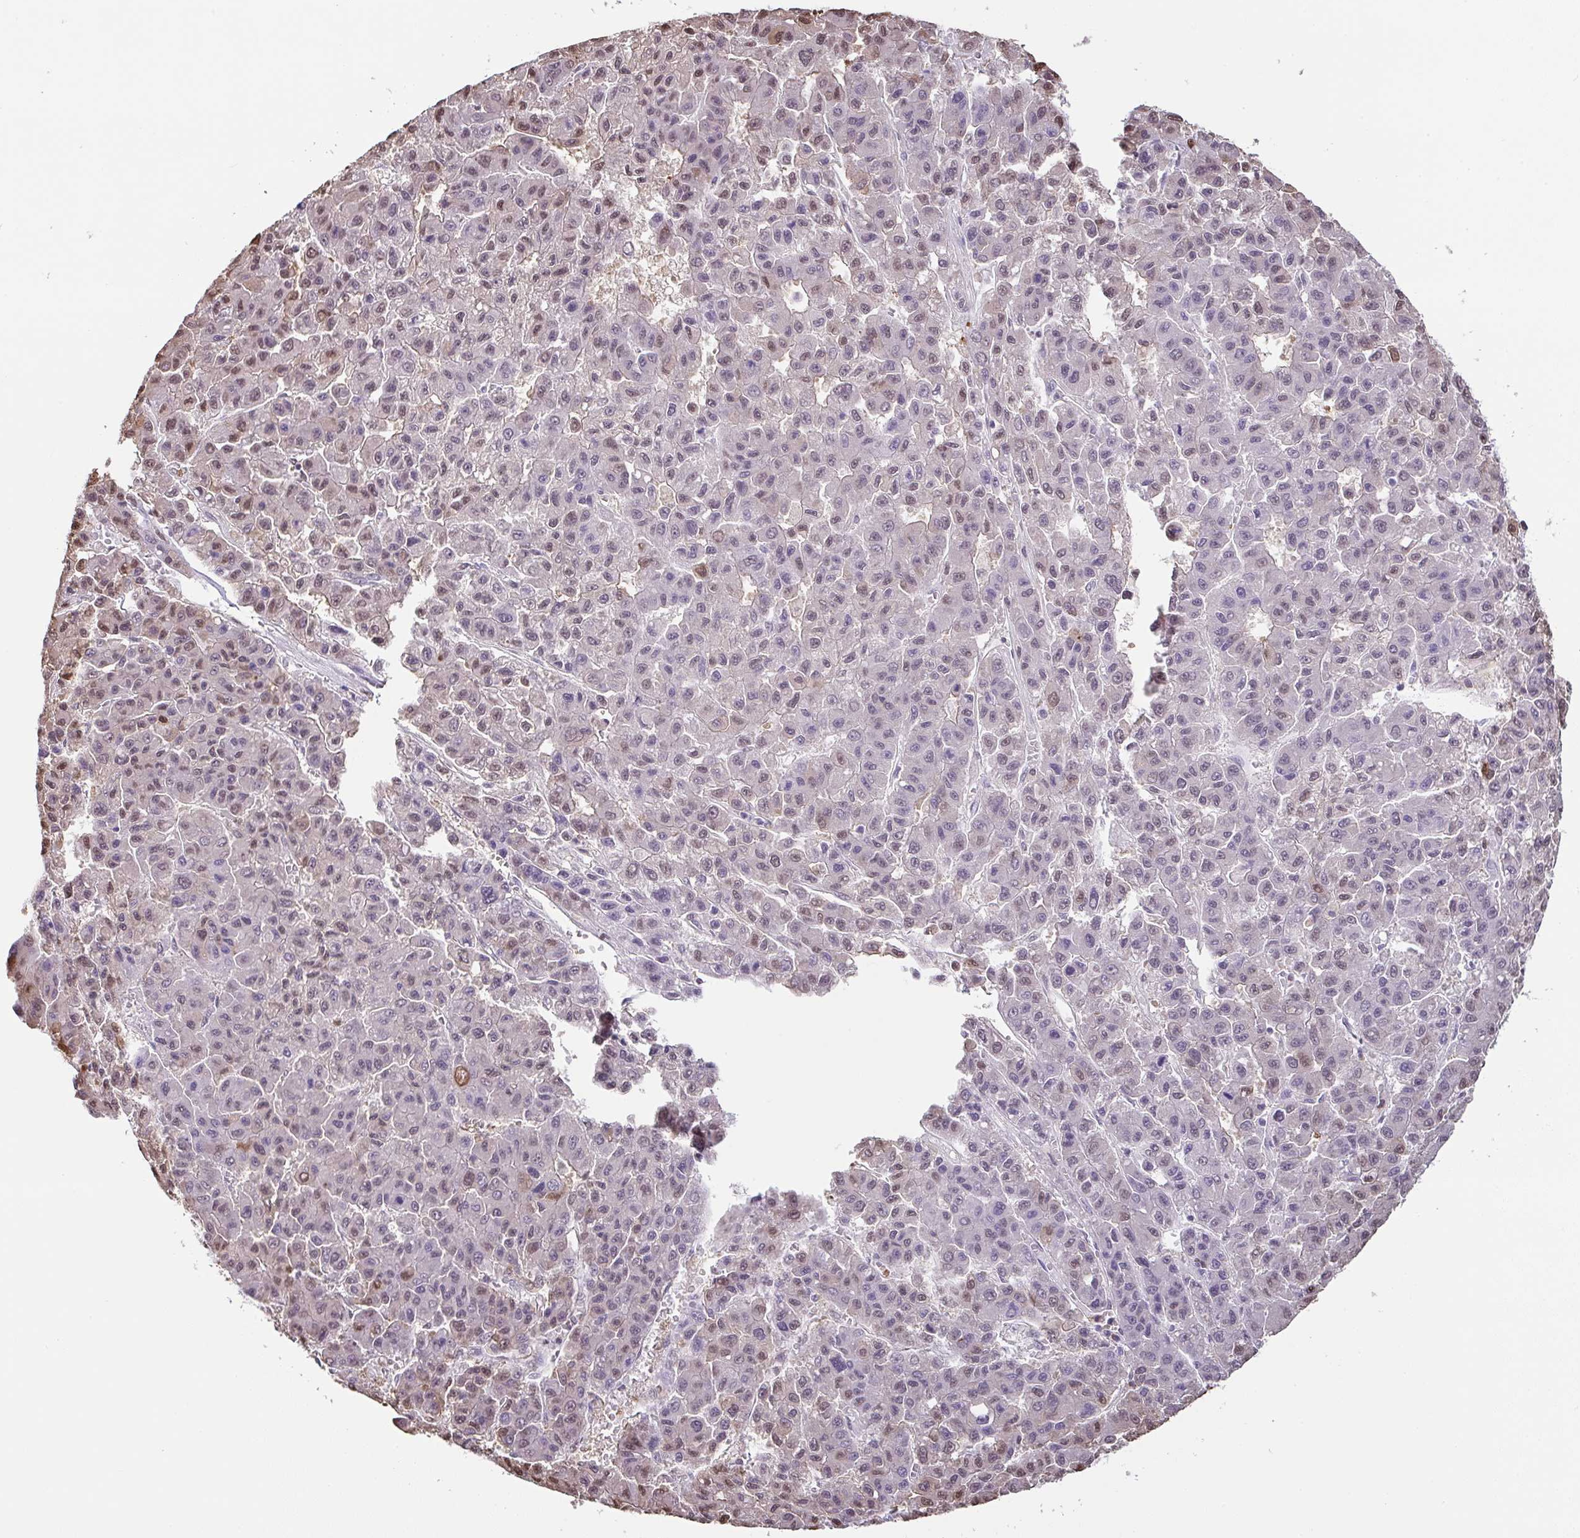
{"staining": {"intensity": "moderate", "quantity": "25%-75%", "location": "nuclear"}, "tissue": "liver cancer", "cell_type": "Tumor cells", "image_type": "cancer", "snomed": [{"axis": "morphology", "description": "Carcinoma, Hepatocellular, NOS"}, {"axis": "topography", "description": "Liver"}], "caption": "Human hepatocellular carcinoma (liver) stained for a protein (brown) shows moderate nuclear positive expression in about 25%-75% of tumor cells.", "gene": "BTBD10", "patient": {"sex": "male", "age": 70}}